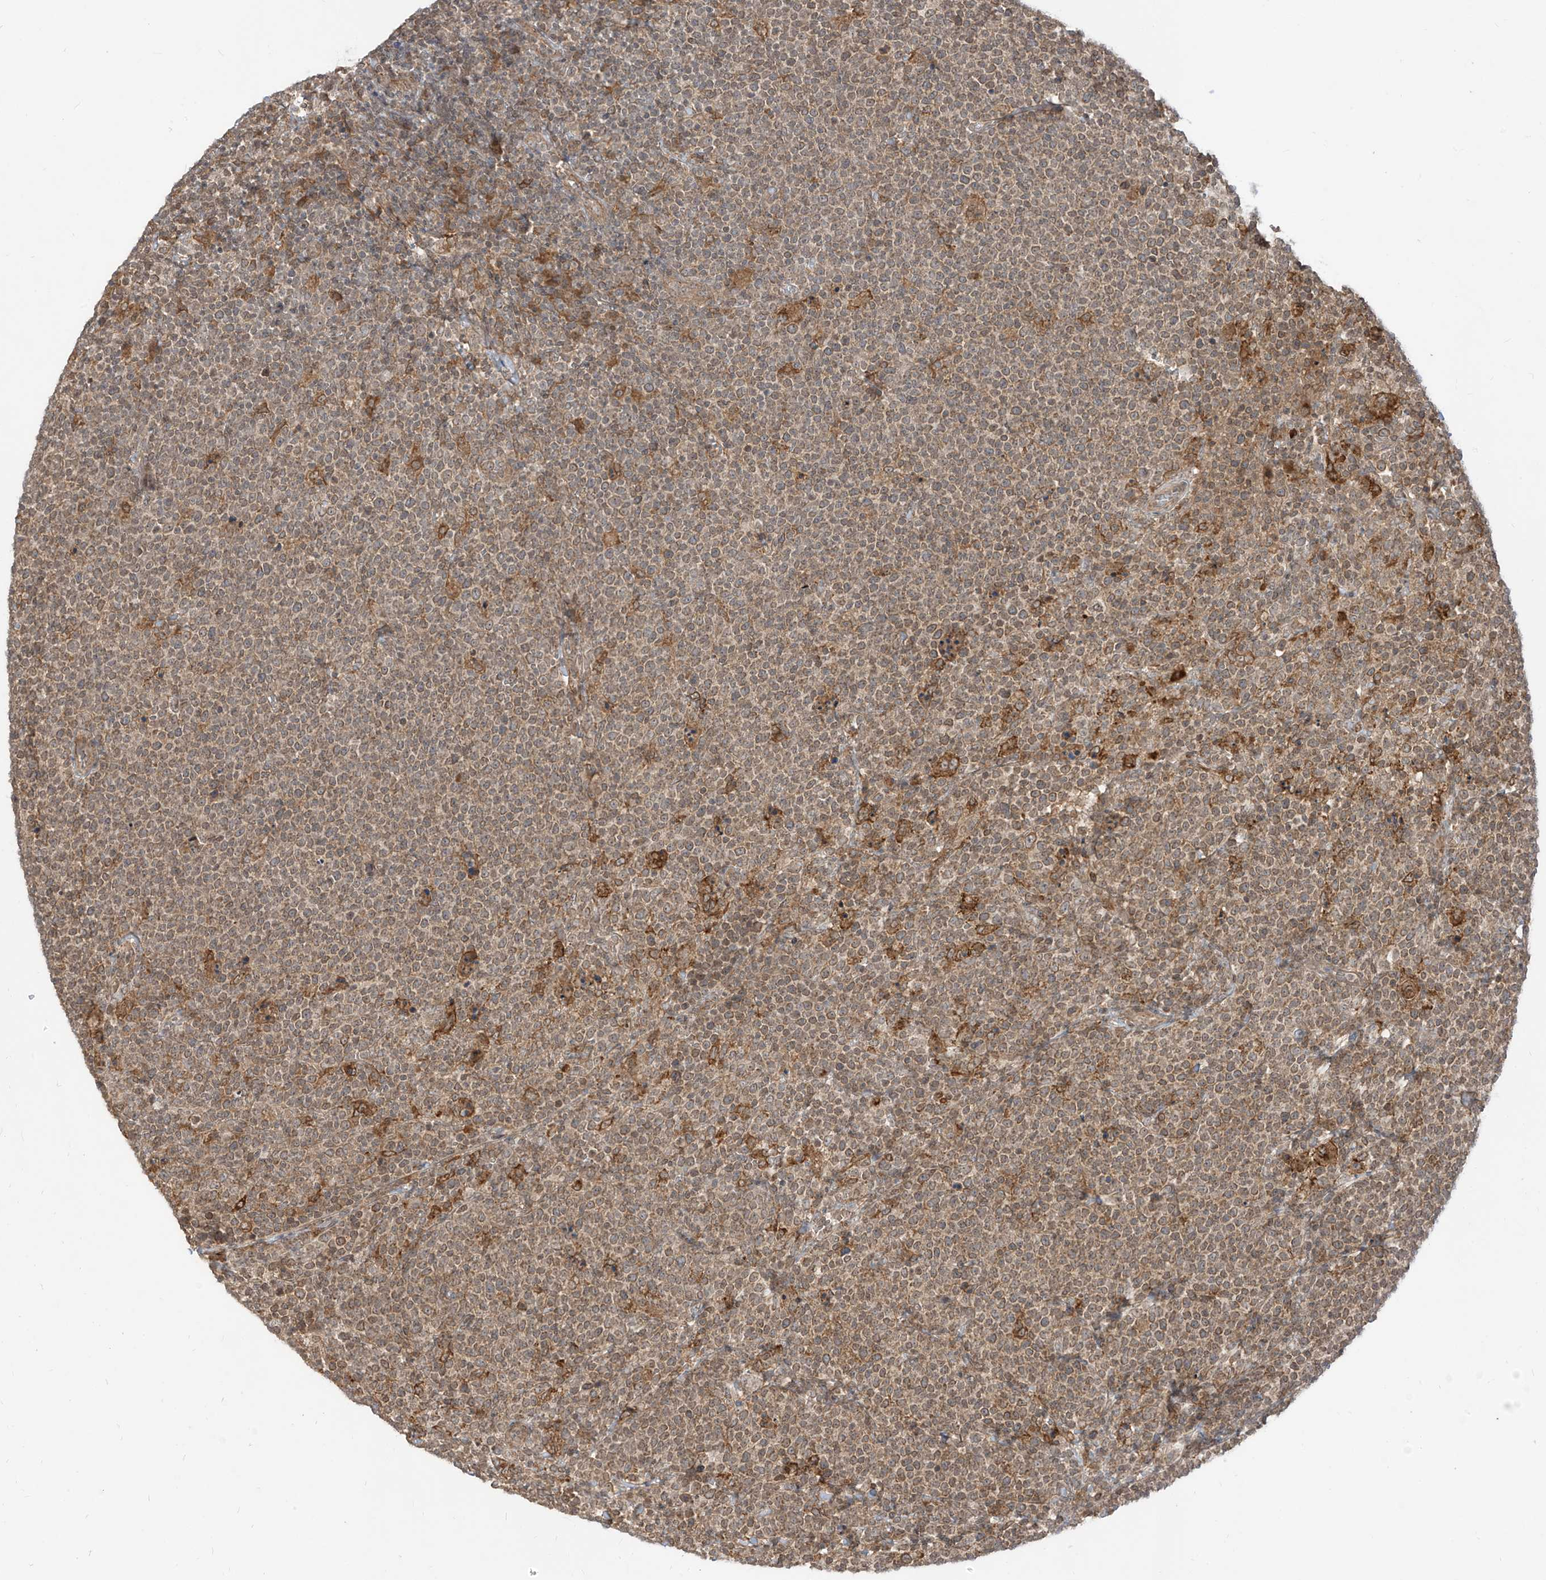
{"staining": {"intensity": "moderate", "quantity": ">75%", "location": "cytoplasmic/membranous"}, "tissue": "lymphoma", "cell_type": "Tumor cells", "image_type": "cancer", "snomed": [{"axis": "morphology", "description": "Malignant lymphoma, non-Hodgkin's type, High grade"}, {"axis": "topography", "description": "Lymph node"}], "caption": "This histopathology image displays malignant lymphoma, non-Hodgkin's type (high-grade) stained with IHC to label a protein in brown. The cytoplasmic/membranous of tumor cells show moderate positivity for the protein. Nuclei are counter-stained blue.", "gene": "LCOR", "patient": {"sex": "male", "age": 61}}